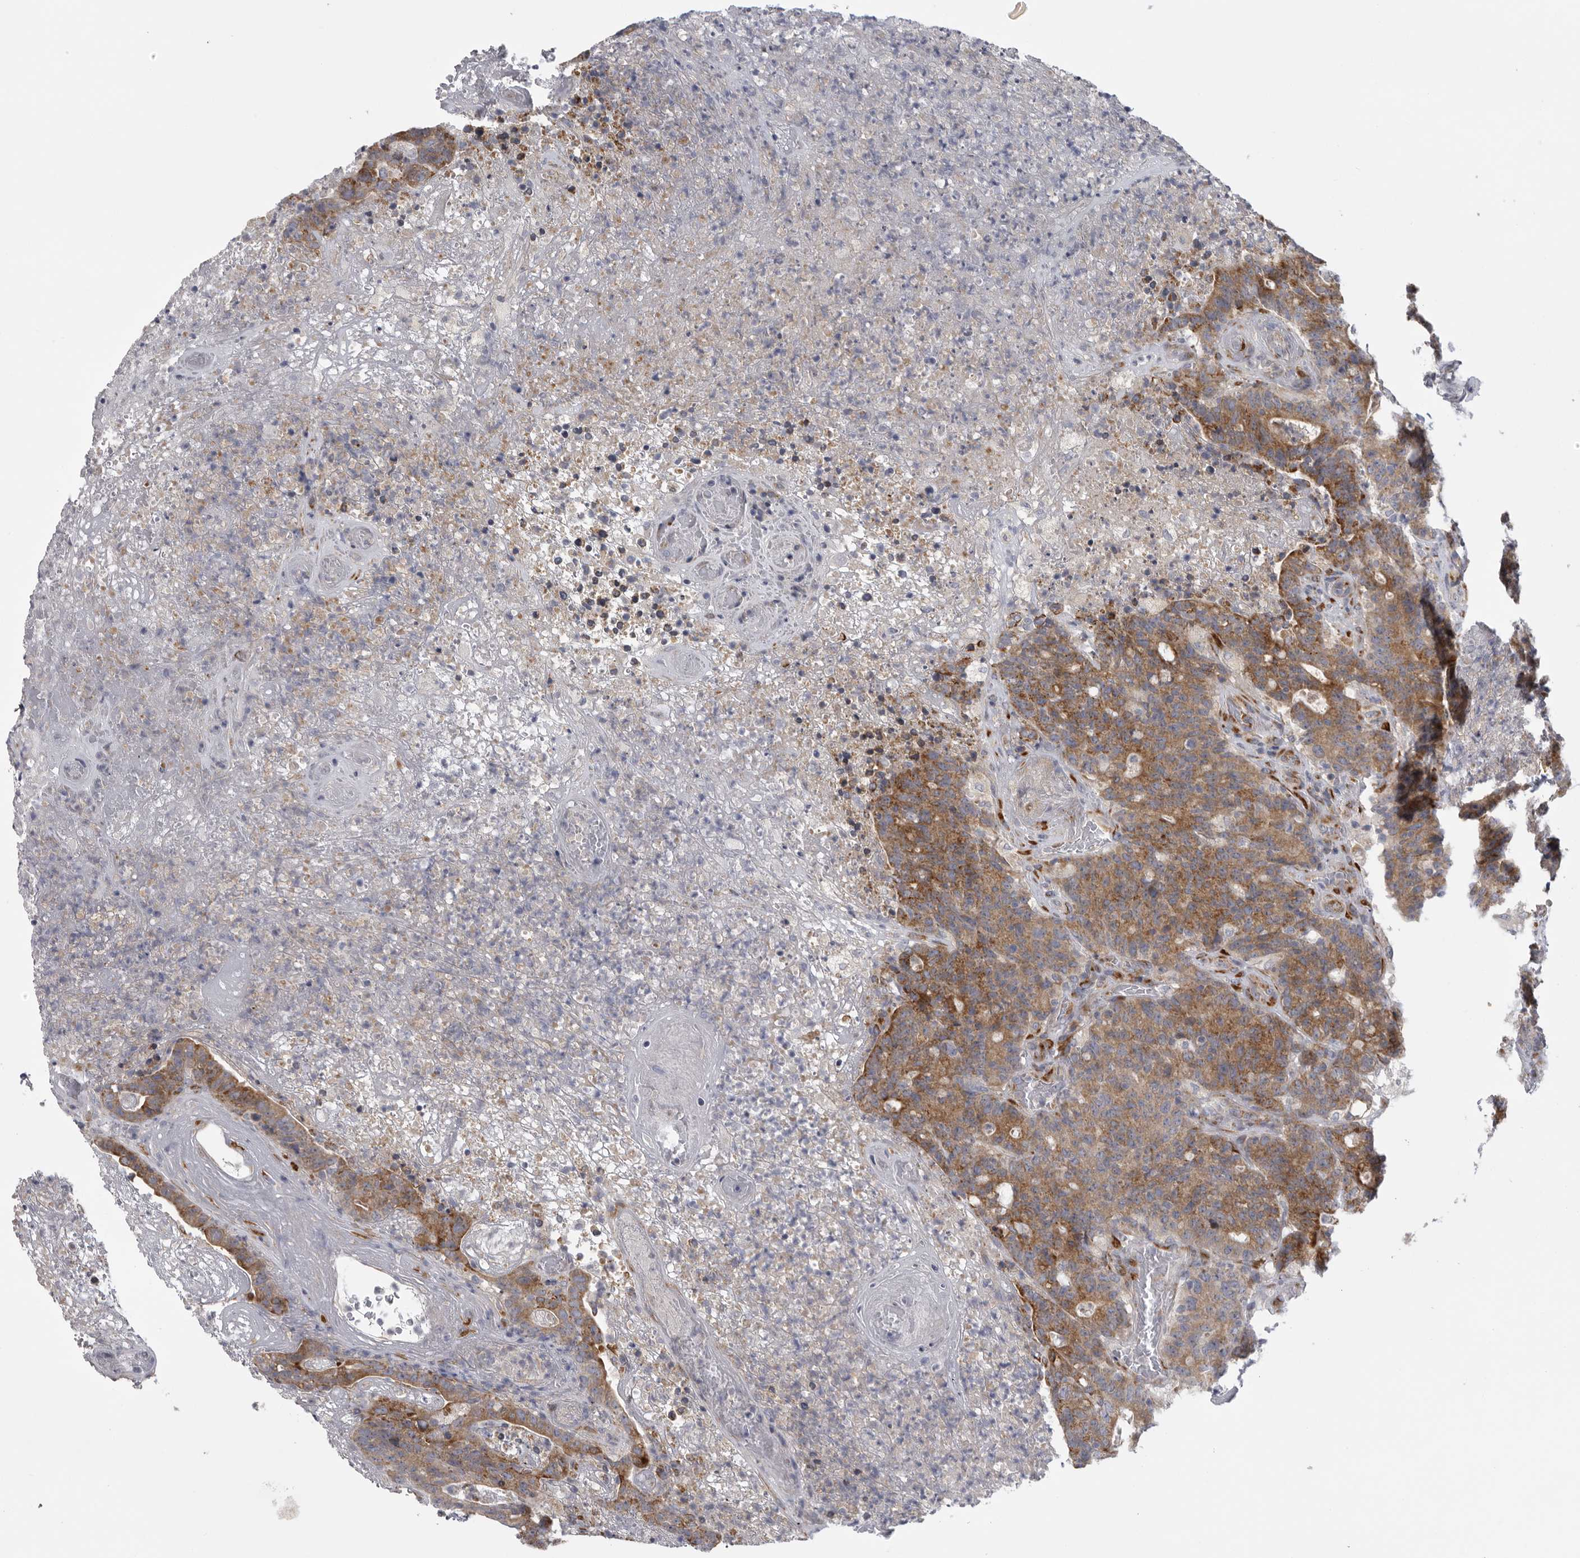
{"staining": {"intensity": "moderate", "quantity": ">75%", "location": "cytoplasmic/membranous"}, "tissue": "colorectal cancer", "cell_type": "Tumor cells", "image_type": "cancer", "snomed": [{"axis": "morphology", "description": "Normal tissue, NOS"}, {"axis": "morphology", "description": "Adenocarcinoma, NOS"}, {"axis": "topography", "description": "Colon"}], "caption": "Colorectal cancer (adenocarcinoma) tissue displays moderate cytoplasmic/membranous positivity in approximately >75% of tumor cells, visualized by immunohistochemistry.", "gene": "USP24", "patient": {"sex": "female", "age": 75}}